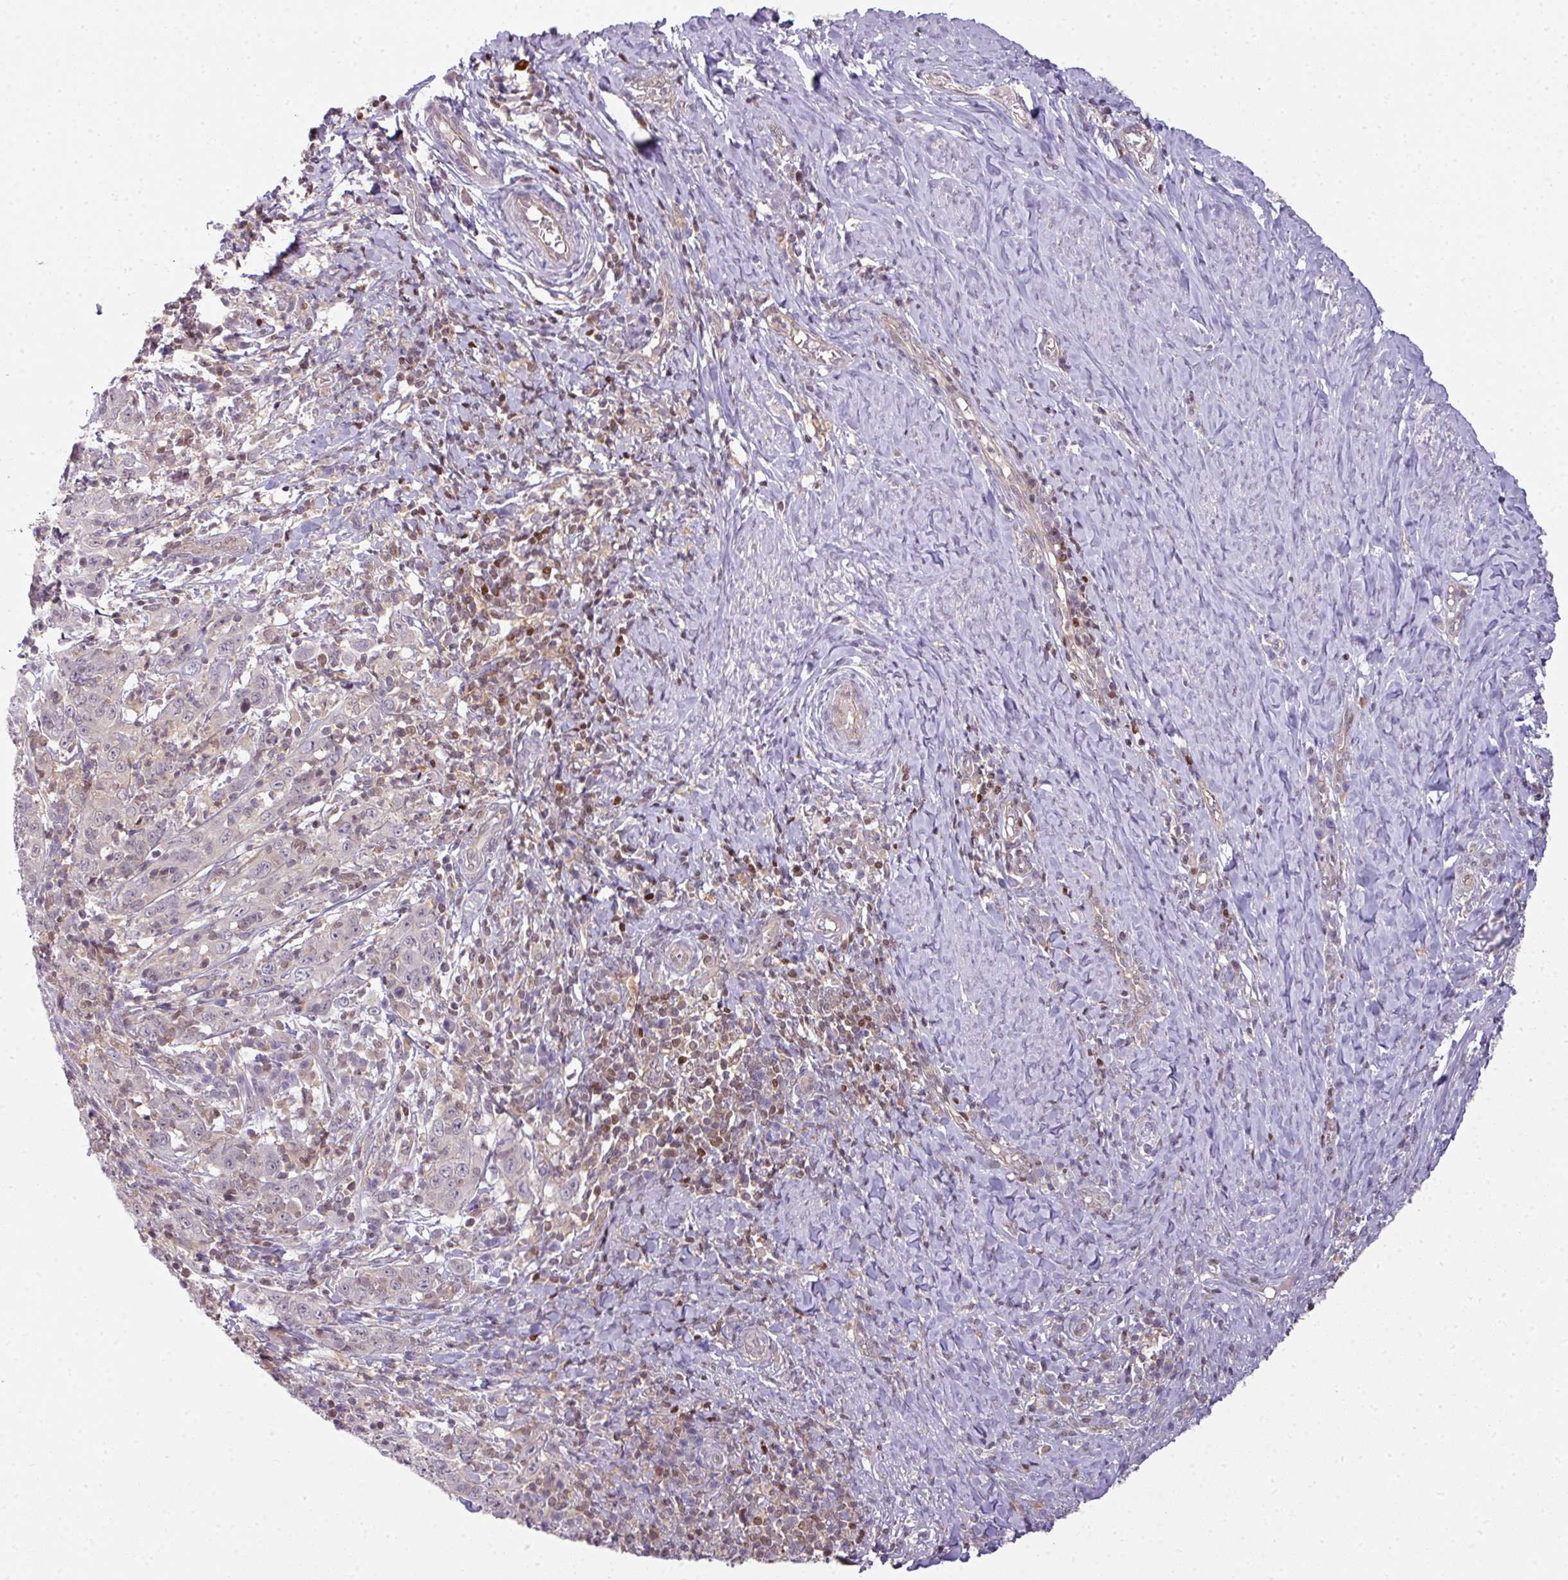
{"staining": {"intensity": "negative", "quantity": "none", "location": "none"}, "tissue": "cervical cancer", "cell_type": "Tumor cells", "image_type": "cancer", "snomed": [{"axis": "morphology", "description": "Squamous cell carcinoma, NOS"}, {"axis": "topography", "description": "Cervix"}], "caption": "Immunohistochemistry histopathology image of neoplastic tissue: cervical cancer stained with DAB (3,3'-diaminobenzidine) demonstrates no significant protein staining in tumor cells.", "gene": "STAT5A", "patient": {"sex": "female", "age": 46}}